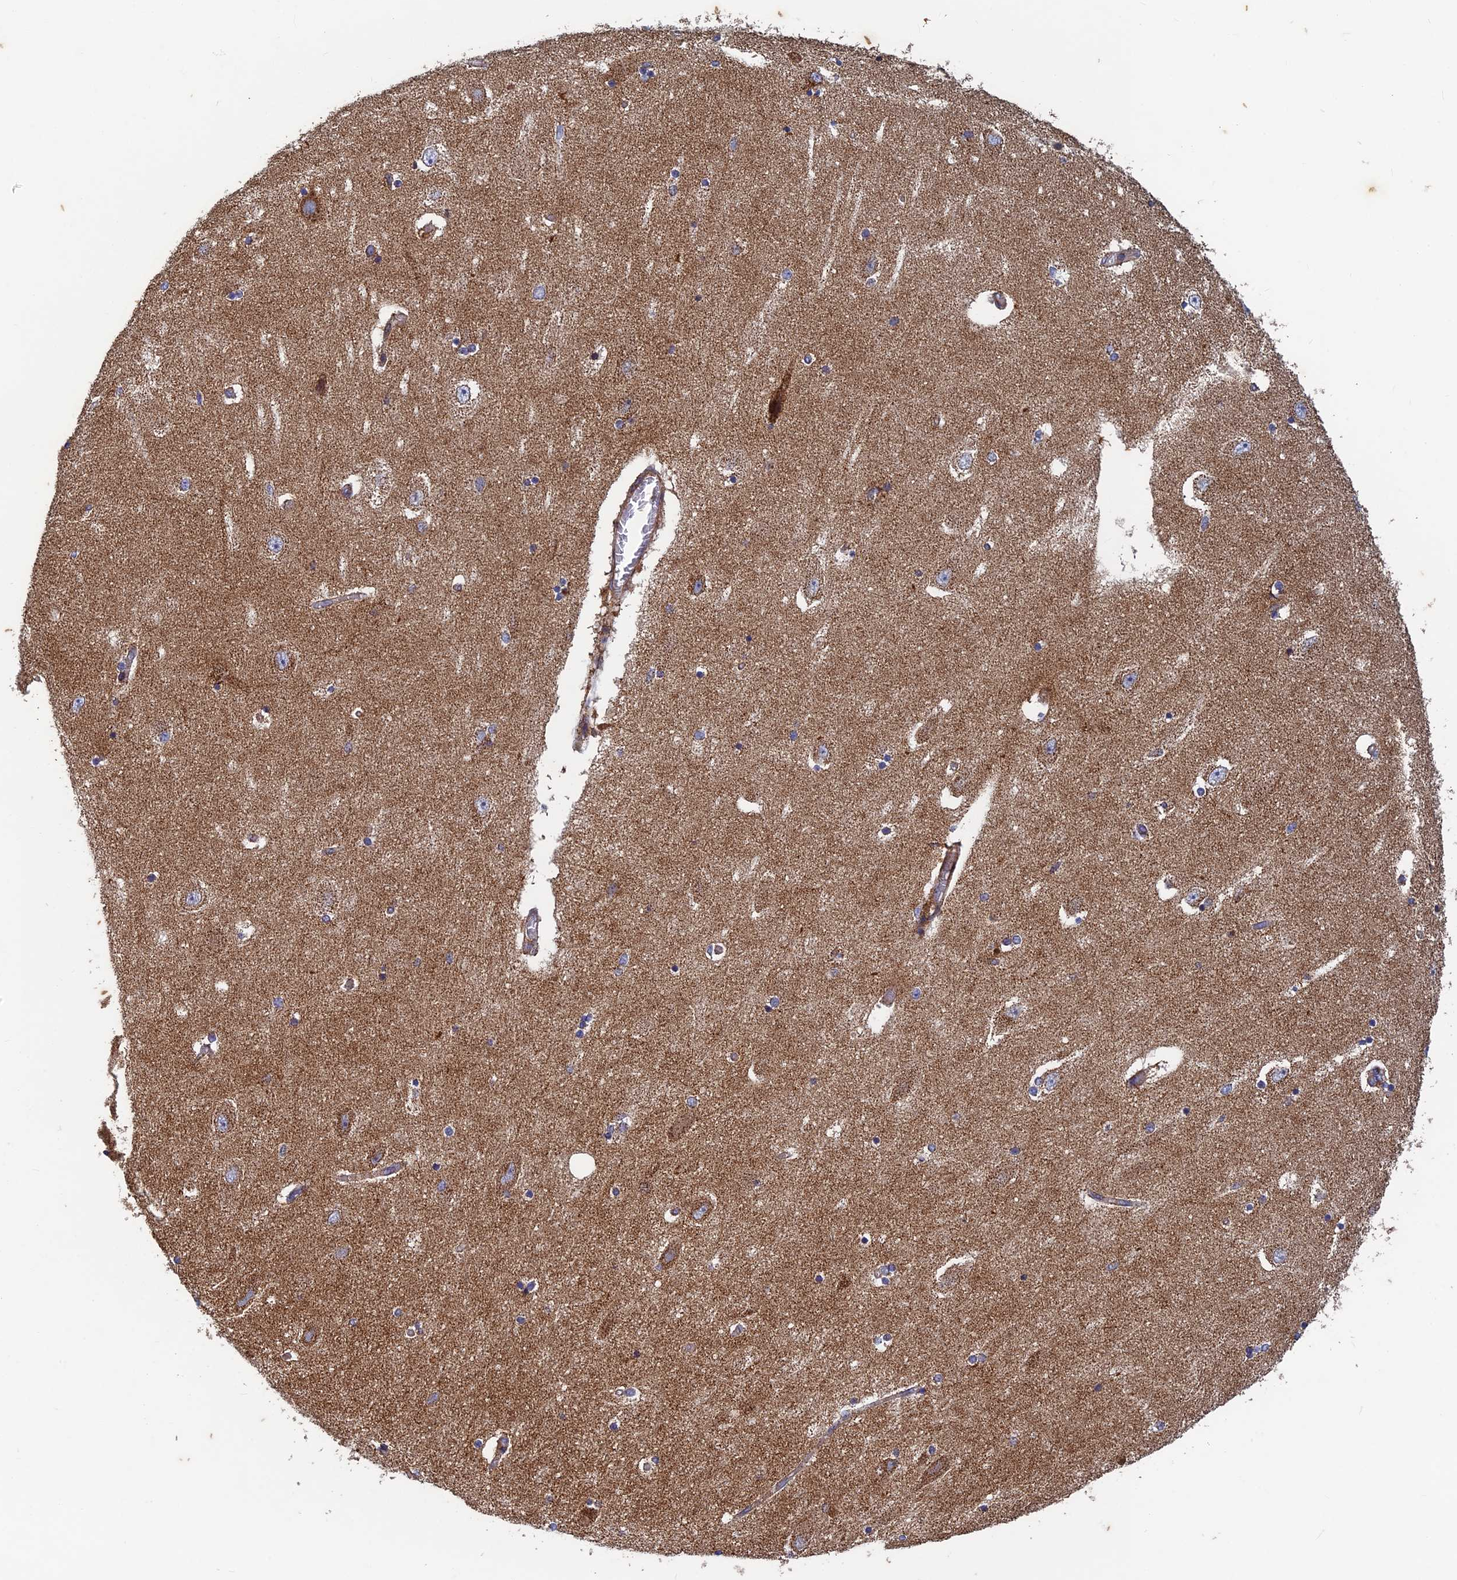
{"staining": {"intensity": "moderate", "quantity": "<25%", "location": "cytoplasmic/membranous"}, "tissue": "hippocampus", "cell_type": "Glial cells", "image_type": "normal", "snomed": [{"axis": "morphology", "description": "Normal tissue, NOS"}, {"axis": "topography", "description": "Hippocampus"}], "caption": "Immunohistochemical staining of normal human hippocampus exhibits low levels of moderate cytoplasmic/membranous positivity in approximately <25% of glial cells.", "gene": "AP4S1", "patient": {"sex": "female", "age": 54}}